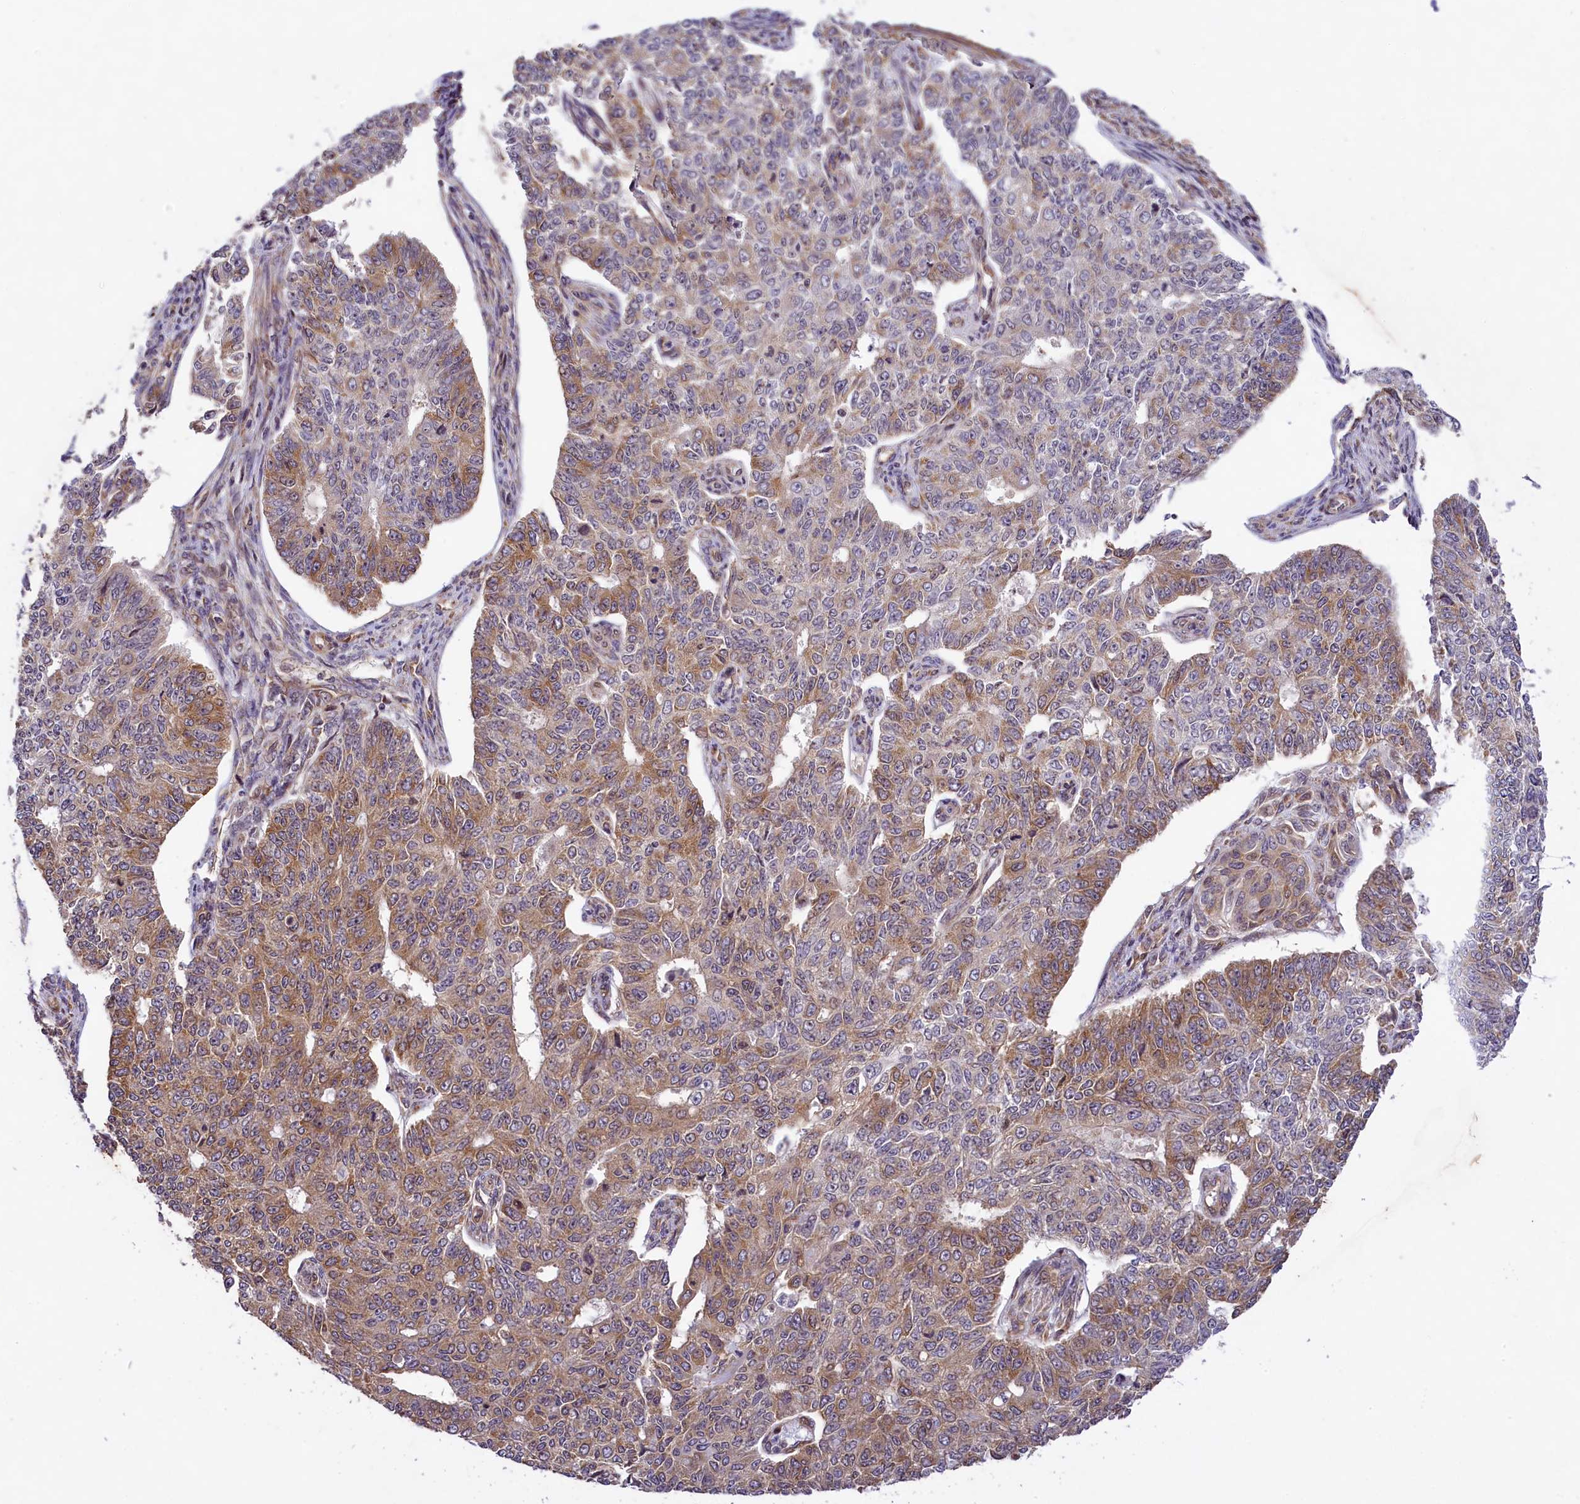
{"staining": {"intensity": "moderate", "quantity": "25%-75%", "location": "cytoplasmic/membranous"}, "tissue": "endometrial cancer", "cell_type": "Tumor cells", "image_type": "cancer", "snomed": [{"axis": "morphology", "description": "Adenocarcinoma, NOS"}, {"axis": "topography", "description": "Endometrium"}], "caption": "Immunohistochemistry (IHC) staining of adenocarcinoma (endometrial), which exhibits medium levels of moderate cytoplasmic/membranous positivity in approximately 25%-75% of tumor cells indicating moderate cytoplasmic/membranous protein staining. The staining was performed using DAB (3,3'-diaminobenzidine) (brown) for protein detection and nuclei were counterstained in hematoxylin (blue).", "gene": "RBBP8", "patient": {"sex": "female", "age": 32}}